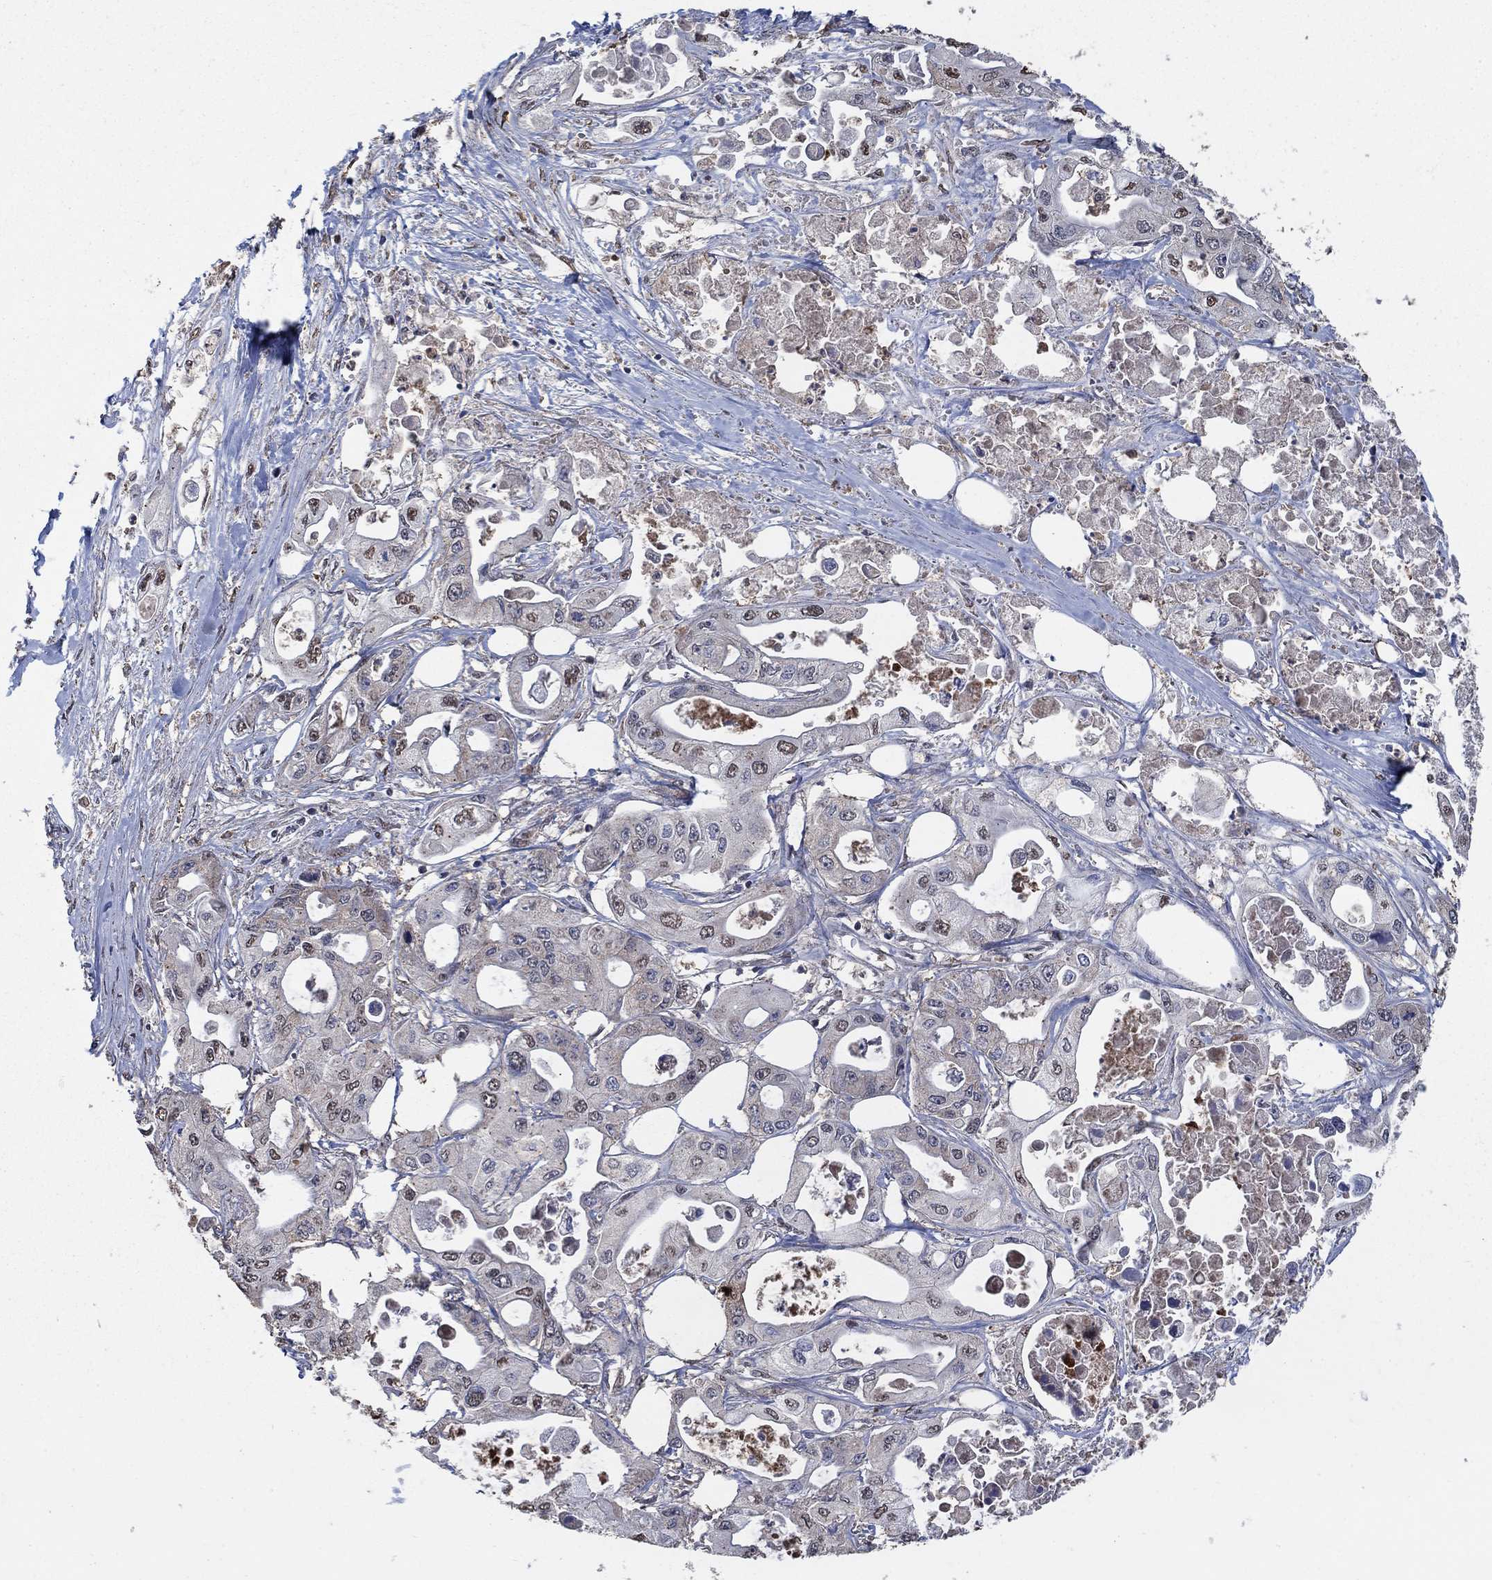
{"staining": {"intensity": "negative", "quantity": "none", "location": "none"}, "tissue": "pancreatic cancer", "cell_type": "Tumor cells", "image_type": "cancer", "snomed": [{"axis": "morphology", "description": "Adenocarcinoma, NOS"}, {"axis": "topography", "description": "Pancreas"}], "caption": "High magnification brightfield microscopy of pancreatic adenocarcinoma stained with DAB (brown) and counterstained with hematoxylin (blue): tumor cells show no significant positivity.", "gene": "MRPS24", "patient": {"sex": "male", "age": 70}}